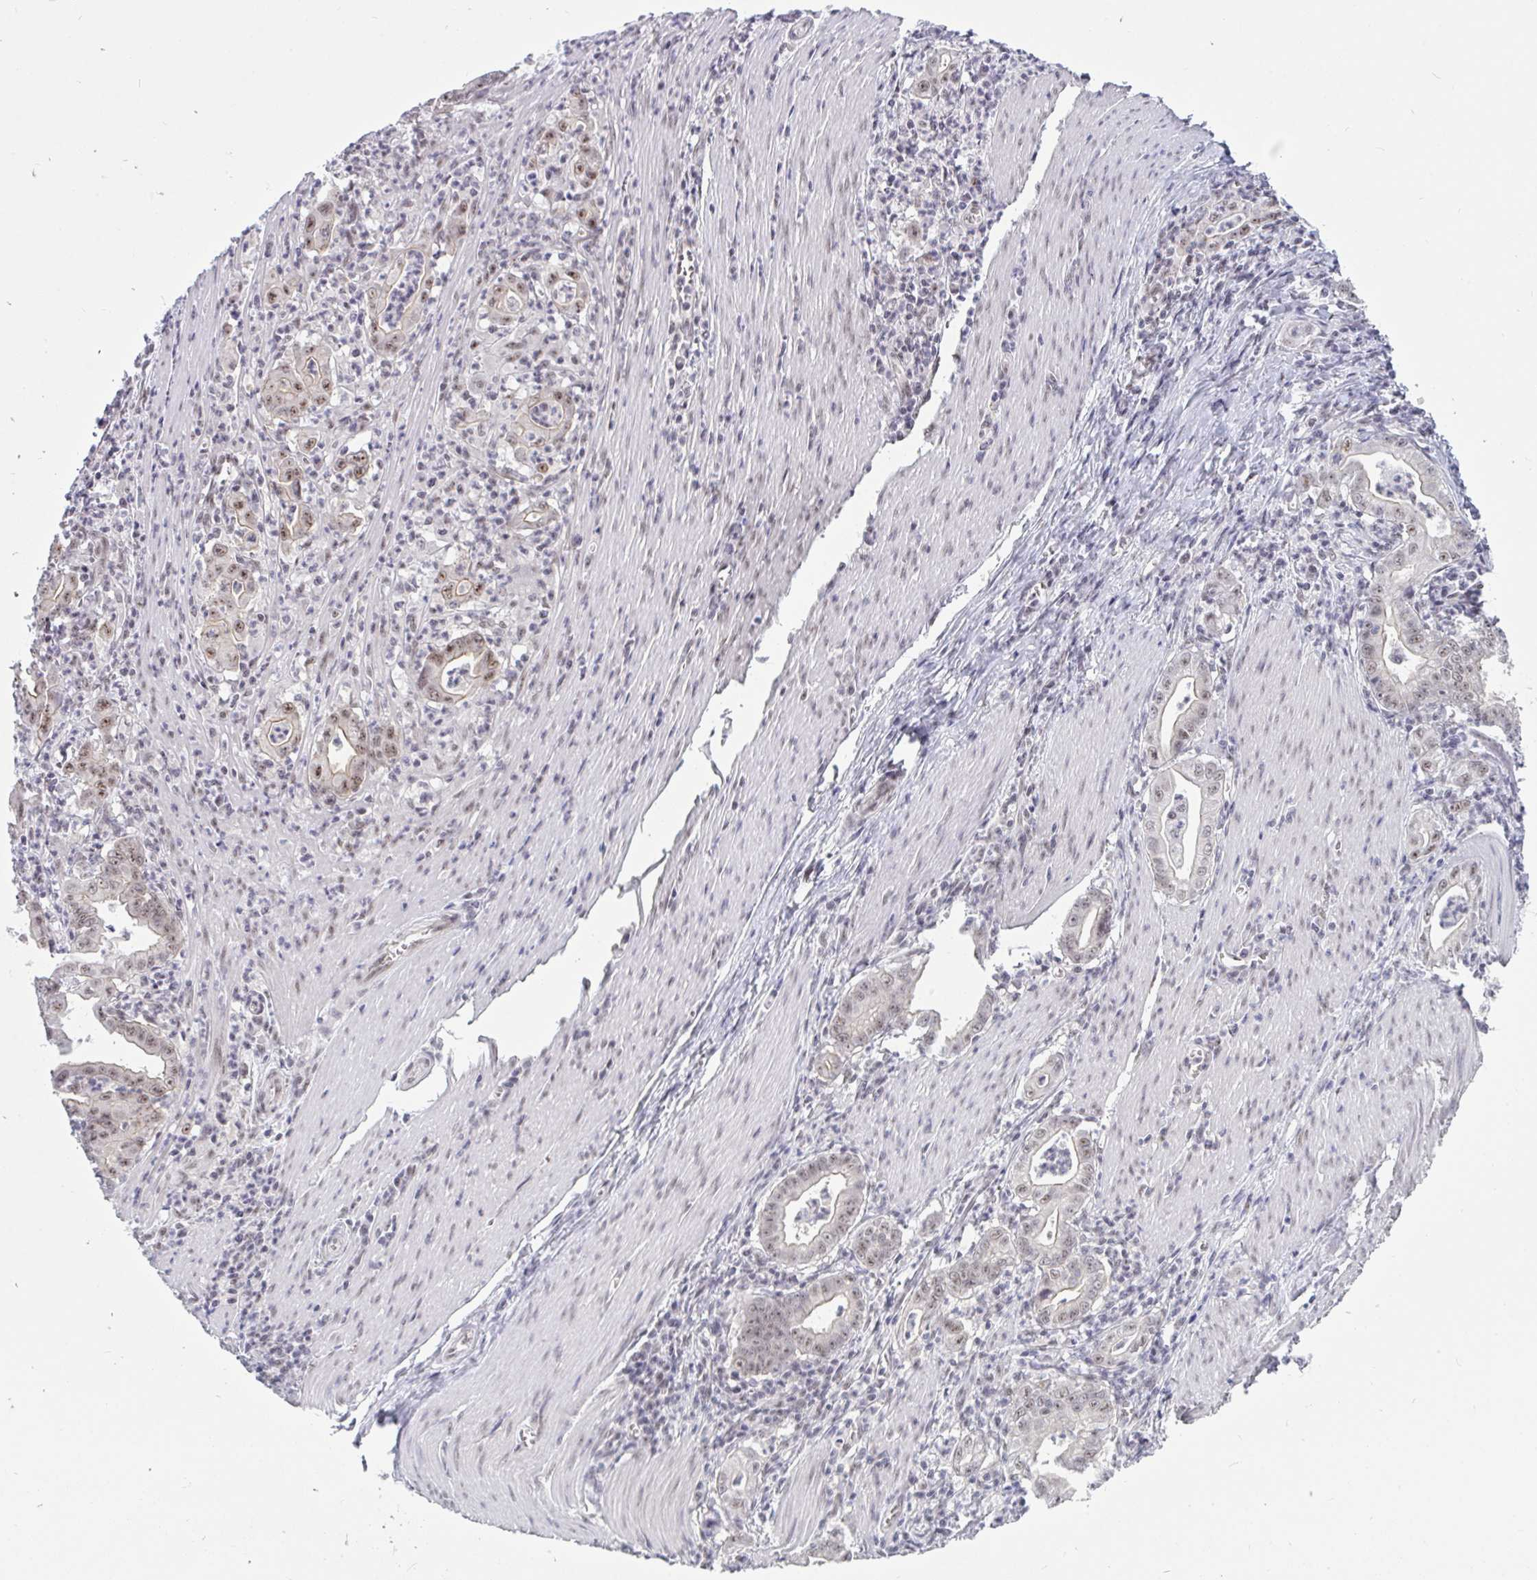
{"staining": {"intensity": "weak", "quantity": "<25%", "location": "nuclear"}, "tissue": "stomach cancer", "cell_type": "Tumor cells", "image_type": "cancer", "snomed": [{"axis": "morphology", "description": "Adenocarcinoma, NOS"}, {"axis": "topography", "description": "Stomach, upper"}], "caption": "Stomach cancer was stained to show a protein in brown. There is no significant expression in tumor cells. The staining was performed using DAB (3,3'-diaminobenzidine) to visualize the protein expression in brown, while the nuclei were stained in blue with hematoxylin (Magnification: 20x).", "gene": "PRR14", "patient": {"sex": "female", "age": 79}}